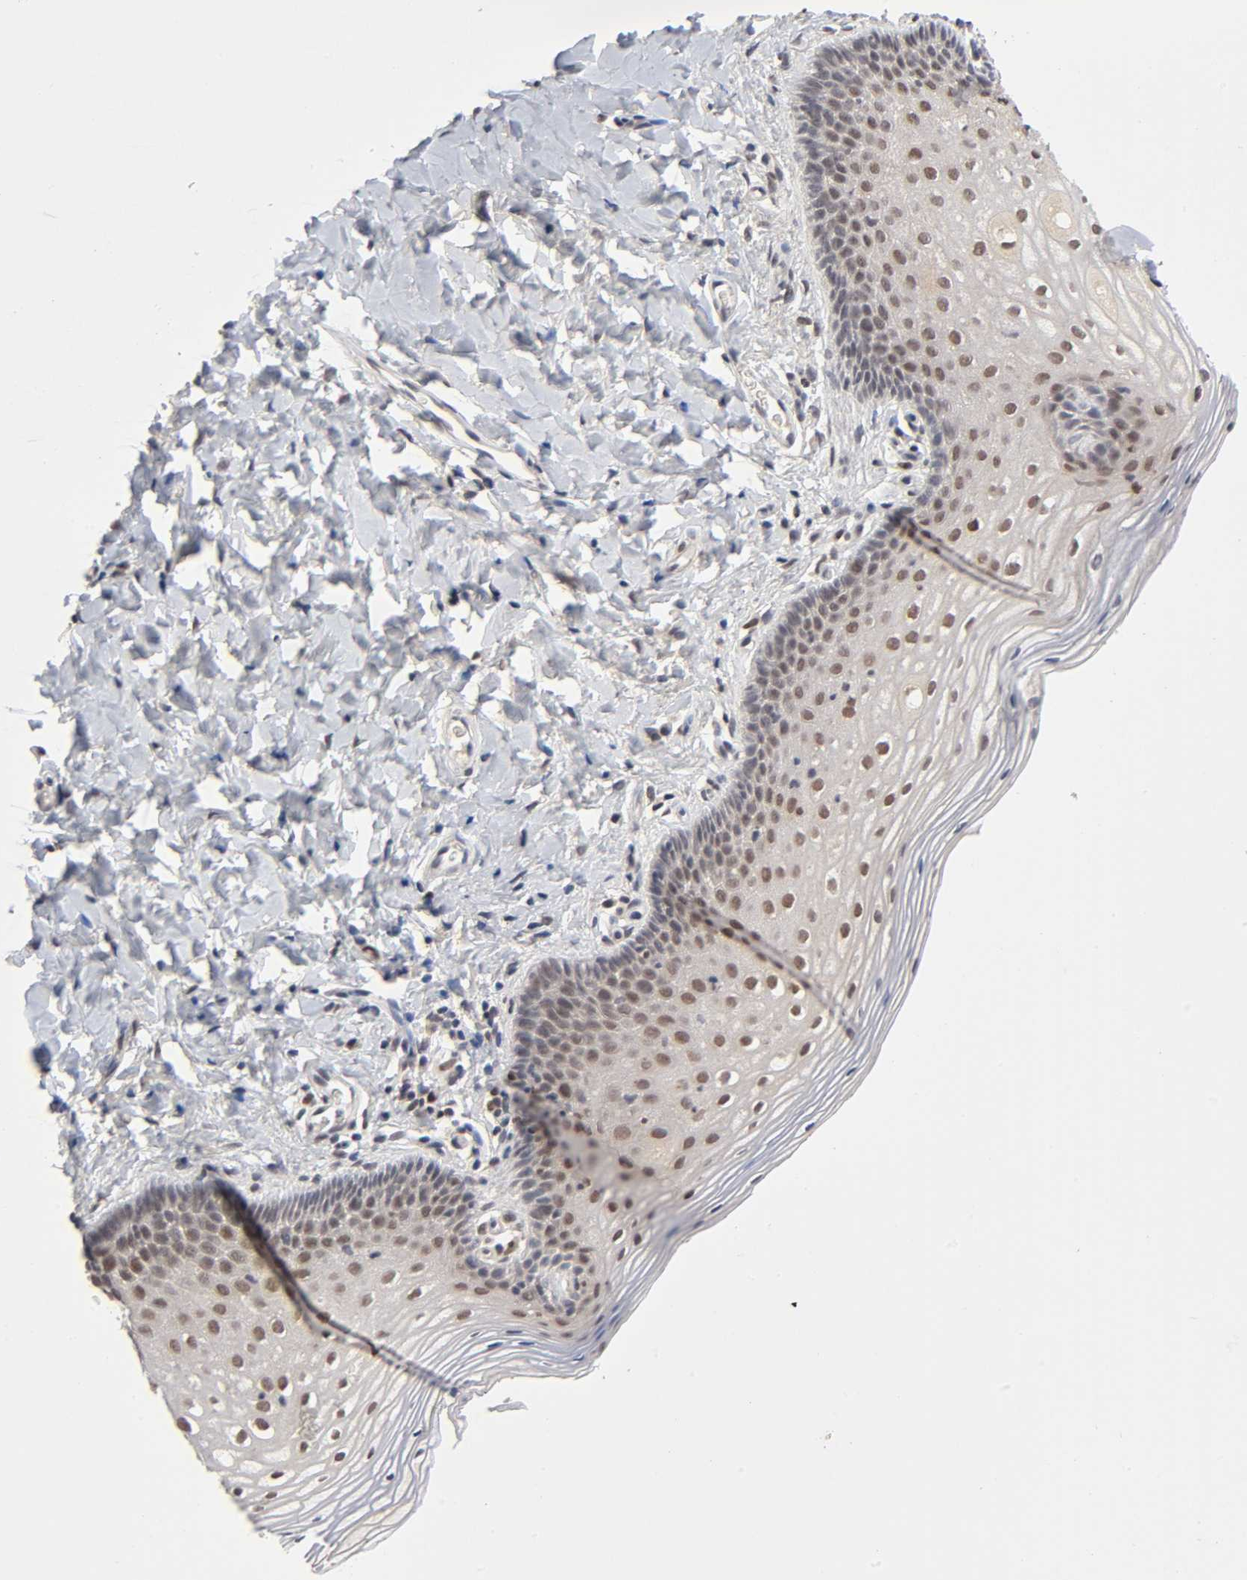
{"staining": {"intensity": "moderate", "quantity": "<25%", "location": "nuclear"}, "tissue": "vagina", "cell_type": "Squamous epithelial cells", "image_type": "normal", "snomed": [{"axis": "morphology", "description": "Normal tissue, NOS"}, {"axis": "topography", "description": "Vagina"}], "caption": "Immunohistochemistry (DAB) staining of benign human vagina shows moderate nuclear protein staining in approximately <25% of squamous epithelial cells. Immunohistochemistry stains the protein in brown and the nuclei are stained blue.", "gene": "EP300", "patient": {"sex": "female", "age": 55}}